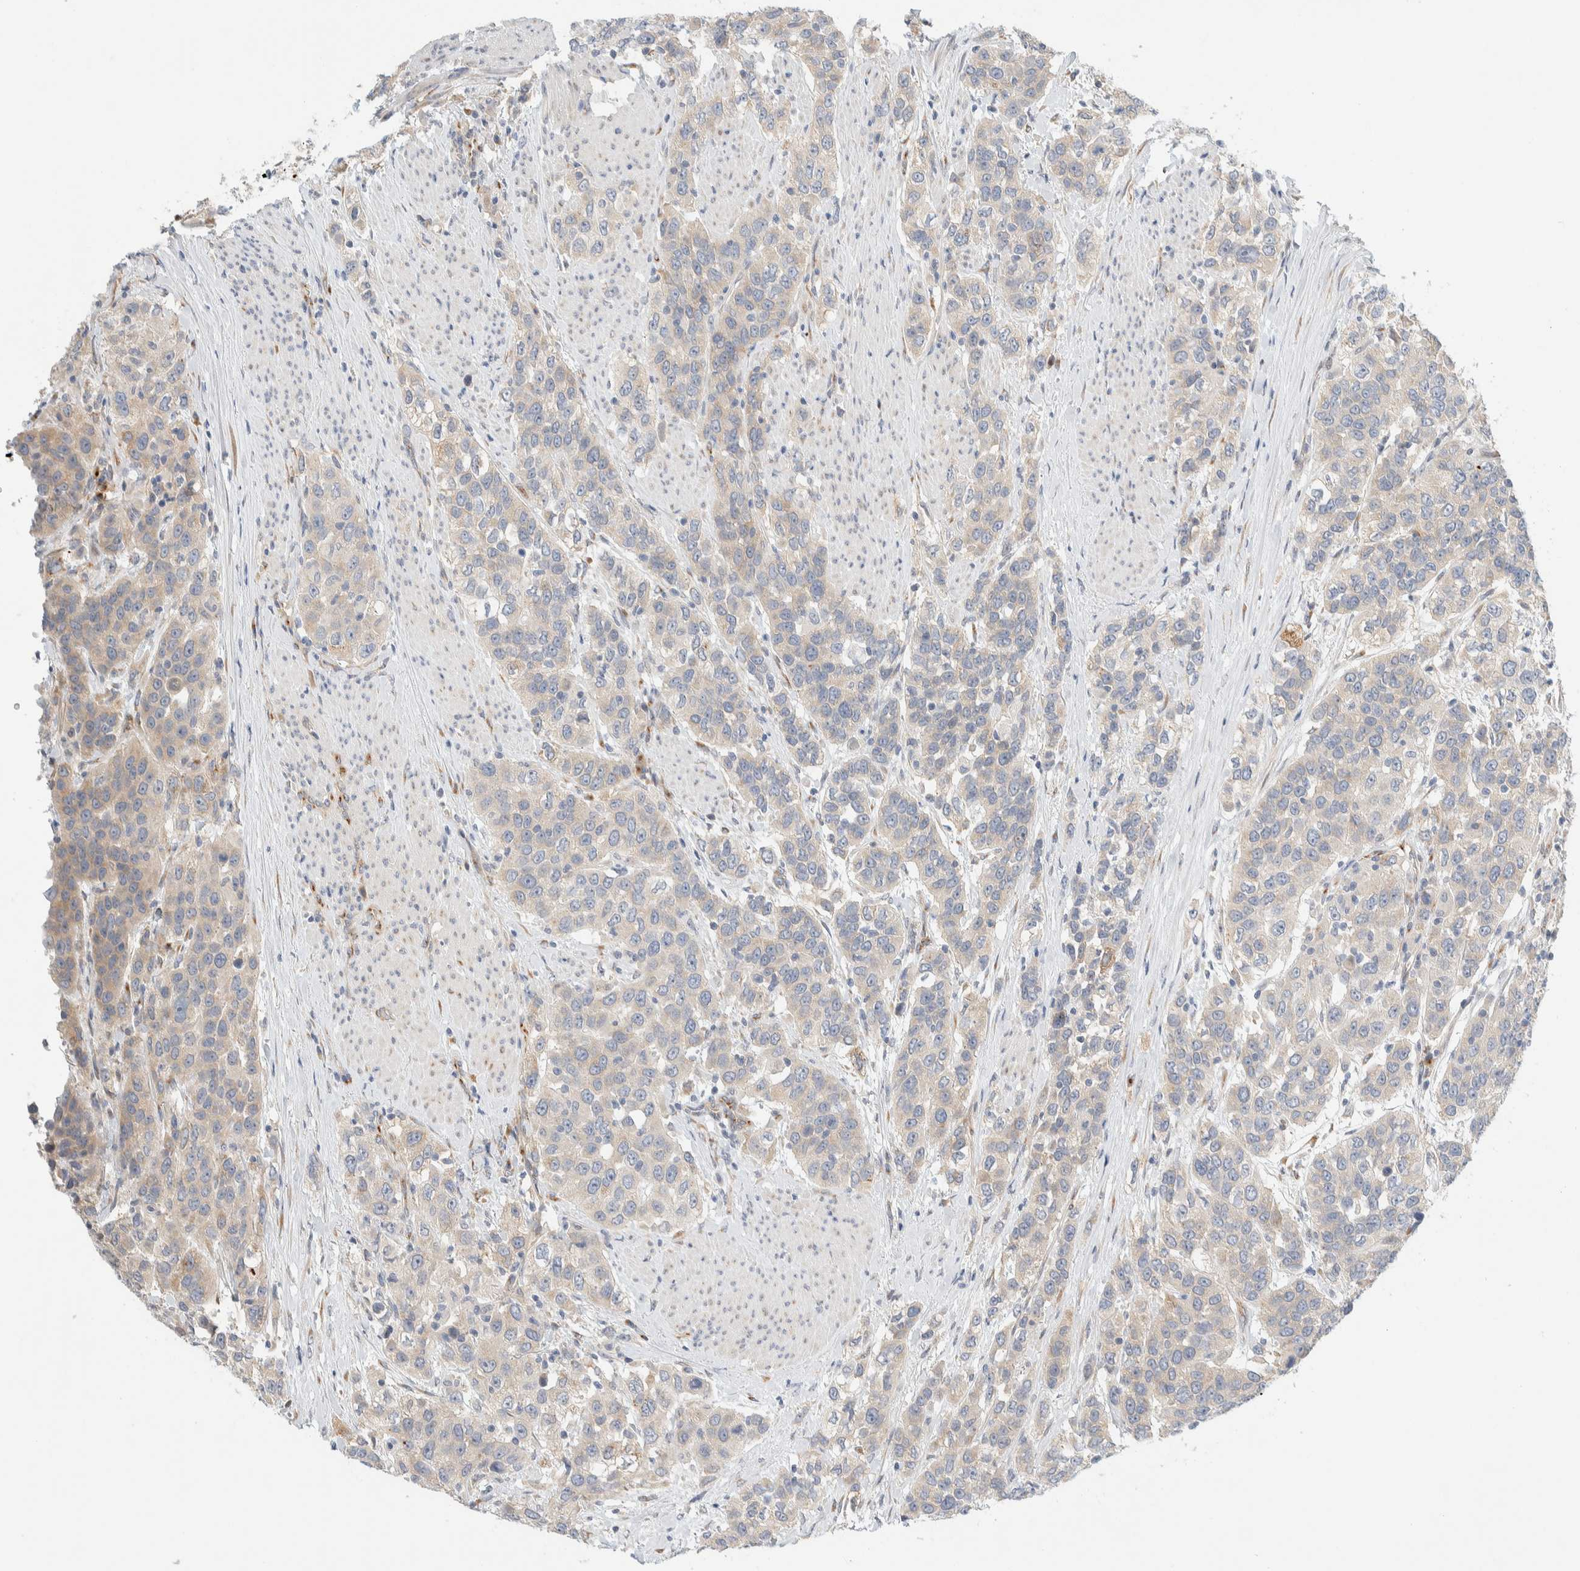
{"staining": {"intensity": "weak", "quantity": "<25%", "location": "cytoplasmic/membranous"}, "tissue": "urothelial cancer", "cell_type": "Tumor cells", "image_type": "cancer", "snomed": [{"axis": "morphology", "description": "Urothelial carcinoma, High grade"}, {"axis": "topography", "description": "Urinary bladder"}], "caption": "DAB (3,3'-diaminobenzidine) immunohistochemical staining of urothelial carcinoma (high-grade) shows no significant positivity in tumor cells. (Brightfield microscopy of DAB (3,3'-diaminobenzidine) IHC at high magnification).", "gene": "TMEM184B", "patient": {"sex": "female", "age": 80}}